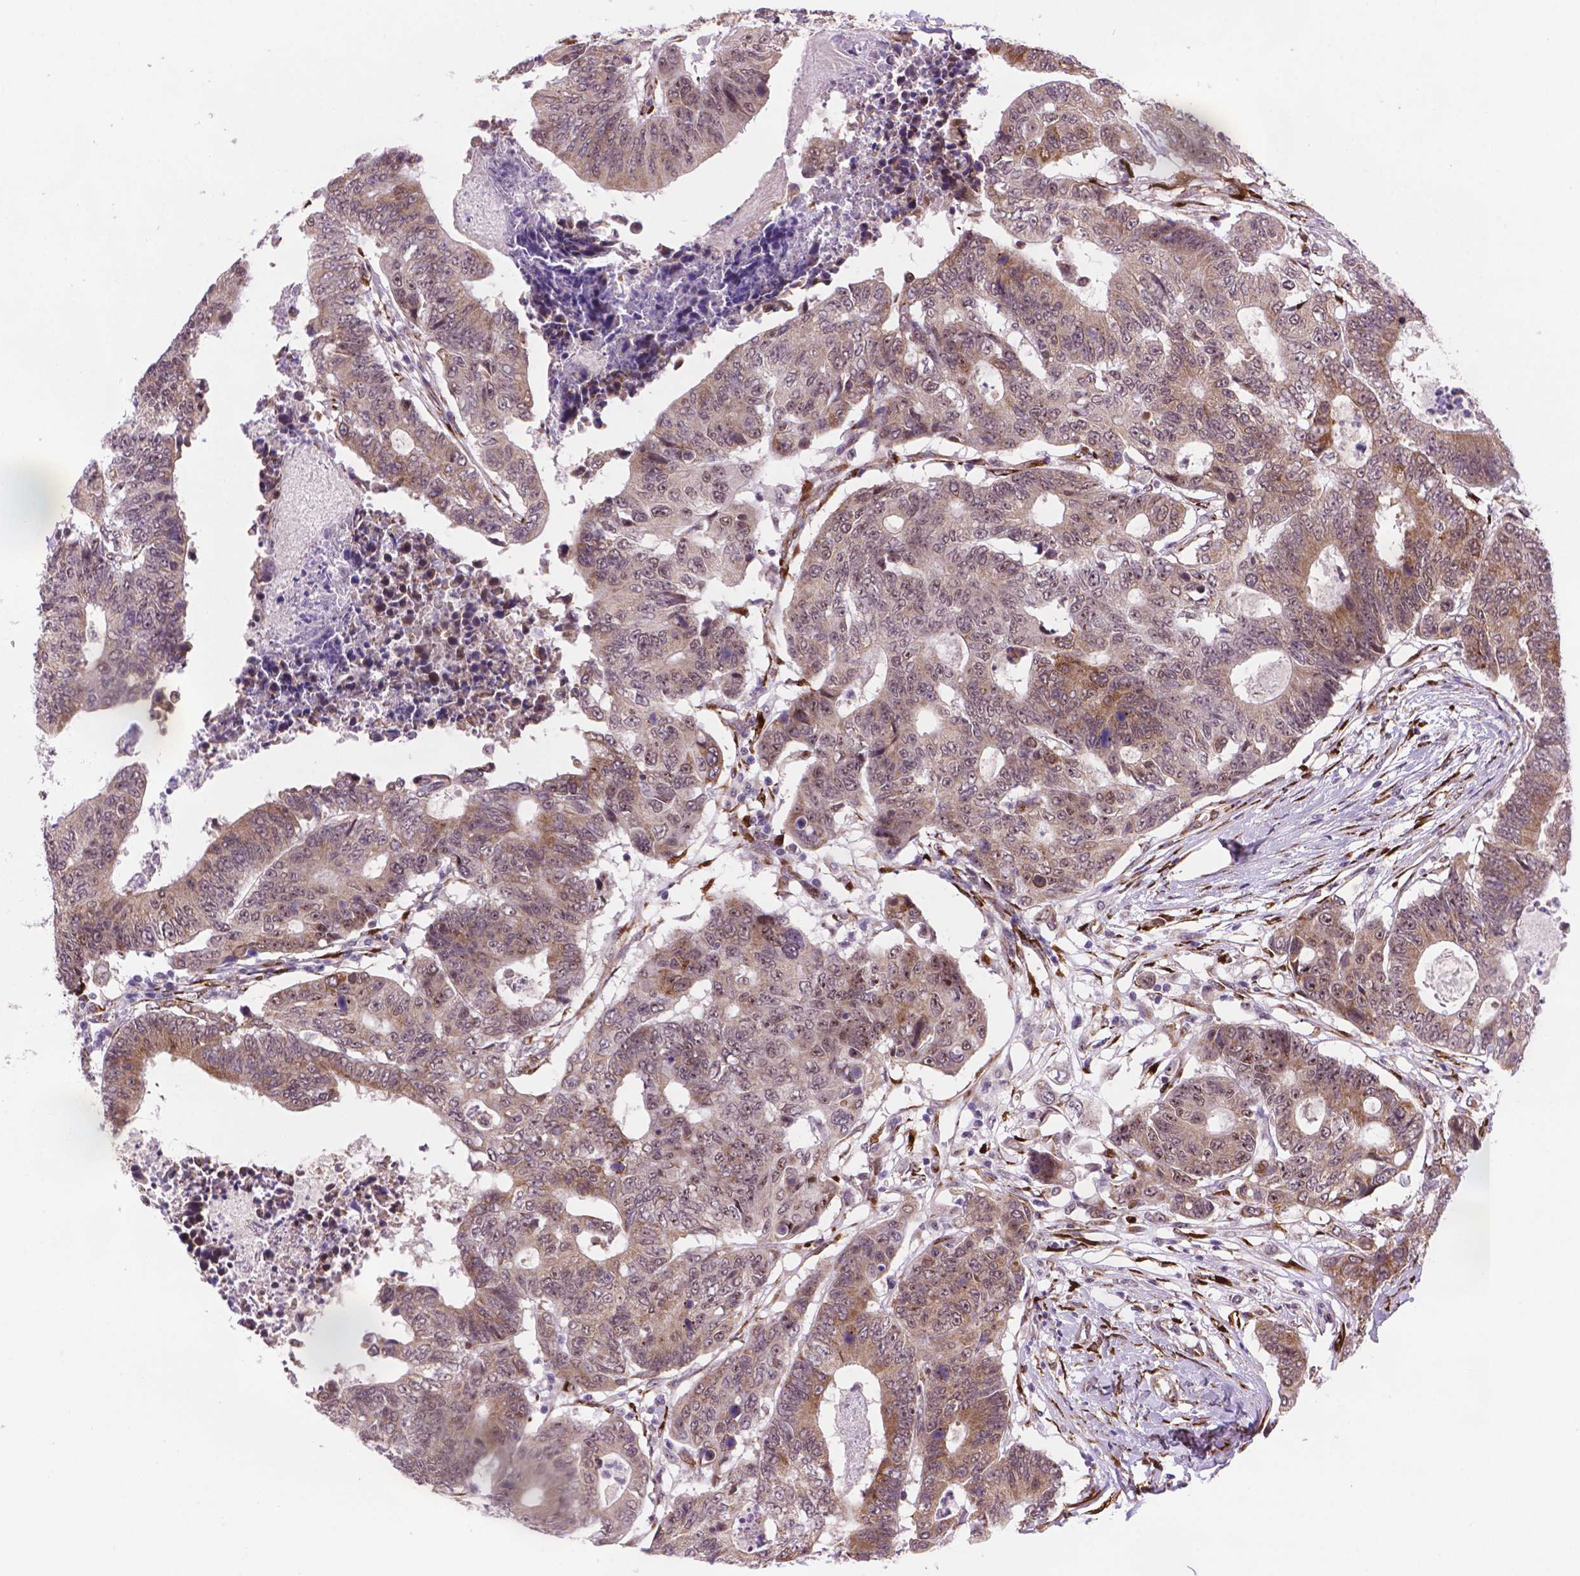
{"staining": {"intensity": "moderate", "quantity": "25%-75%", "location": "cytoplasmic/membranous"}, "tissue": "colorectal cancer", "cell_type": "Tumor cells", "image_type": "cancer", "snomed": [{"axis": "morphology", "description": "Adenocarcinoma, NOS"}, {"axis": "topography", "description": "Colon"}], "caption": "Immunohistochemistry (IHC) photomicrograph of colorectal cancer stained for a protein (brown), which shows medium levels of moderate cytoplasmic/membranous expression in approximately 25%-75% of tumor cells.", "gene": "FNIP1", "patient": {"sex": "female", "age": 48}}